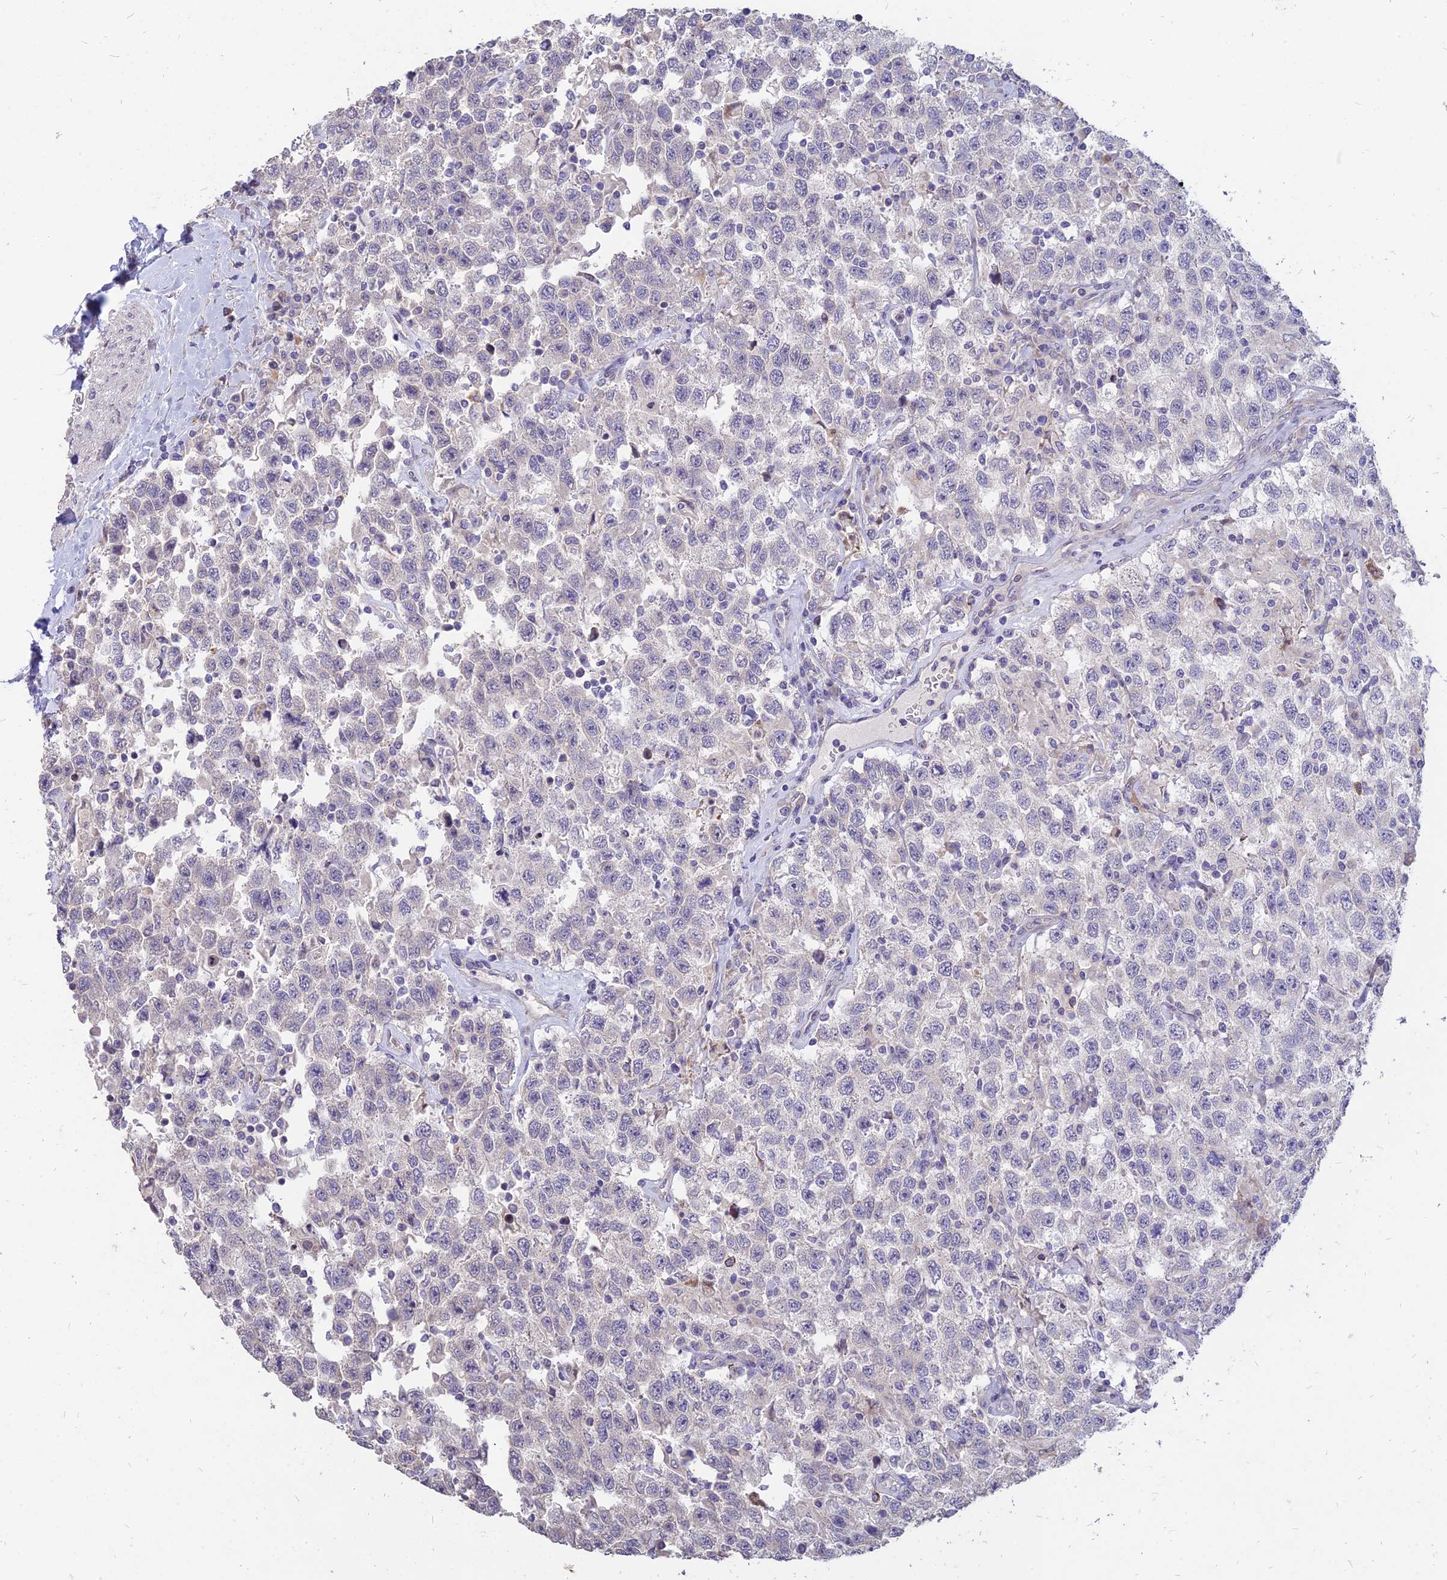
{"staining": {"intensity": "negative", "quantity": "none", "location": "none"}, "tissue": "testis cancer", "cell_type": "Tumor cells", "image_type": "cancer", "snomed": [{"axis": "morphology", "description": "Seminoma, NOS"}, {"axis": "topography", "description": "Testis"}], "caption": "This is an immunohistochemistry histopathology image of human seminoma (testis). There is no staining in tumor cells.", "gene": "ST3GAL6", "patient": {"sex": "male", "age": 41}}